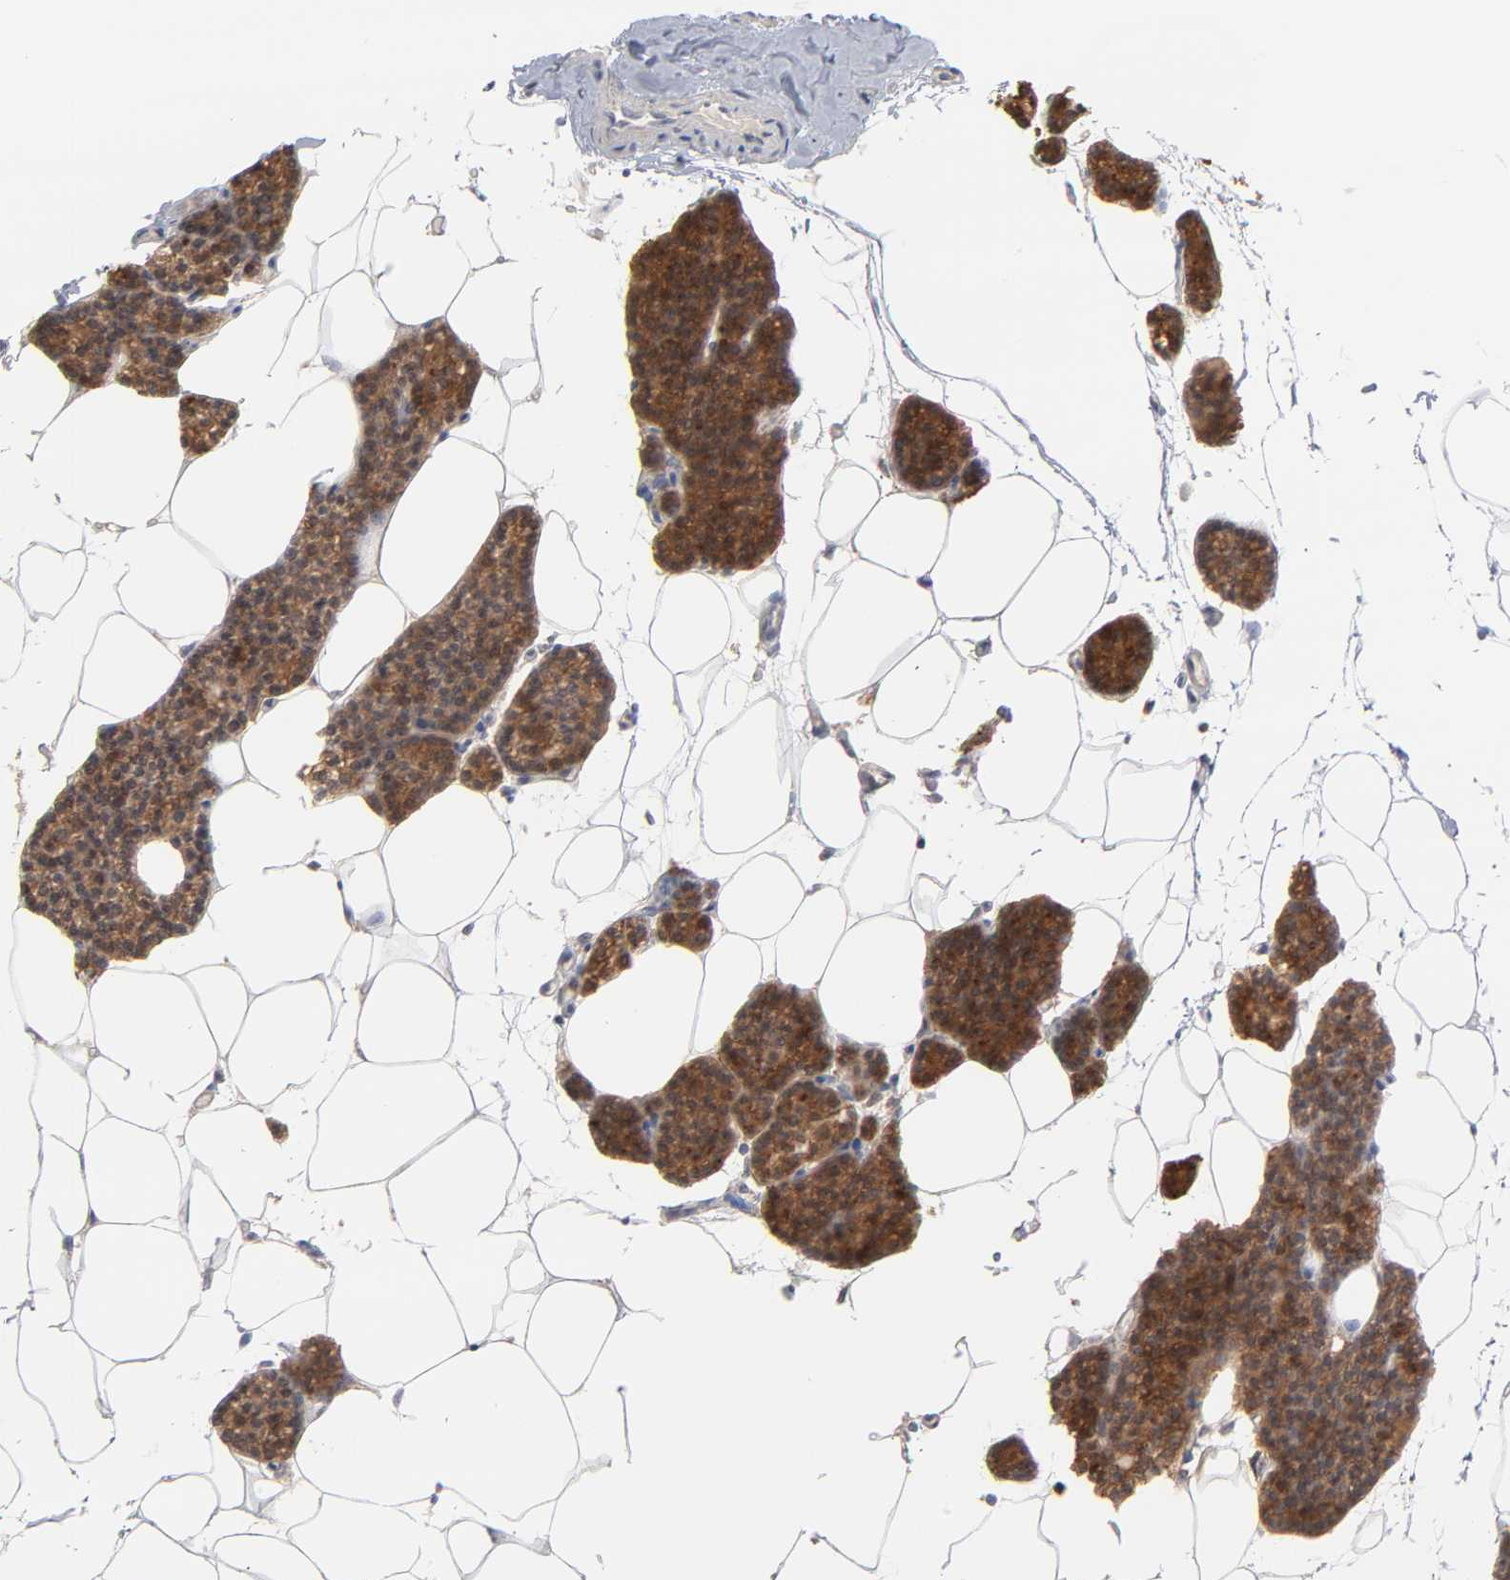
{"staining": {"intensity": "moderate", "quantity": ">75%", "location": "cytoplasmic/membranous"}, "tissue": "parathyroid gland", "cell_type": "Glandular cells", "image_type": "normal", "snomed": [{"axis": "morphology", "description": "Normal tissue, NOS"}, {"axis": "topography", "description": "Parathyroid gland"}], "caption": "Glandular cells demonstrate medium levels of moderate cytoplasmic/membranous expression in approximately >75% of cells in unremarkable parathyroid gland.", "gene": "PPFIBP2", "patient": {"sex": "female", "age": 66}}